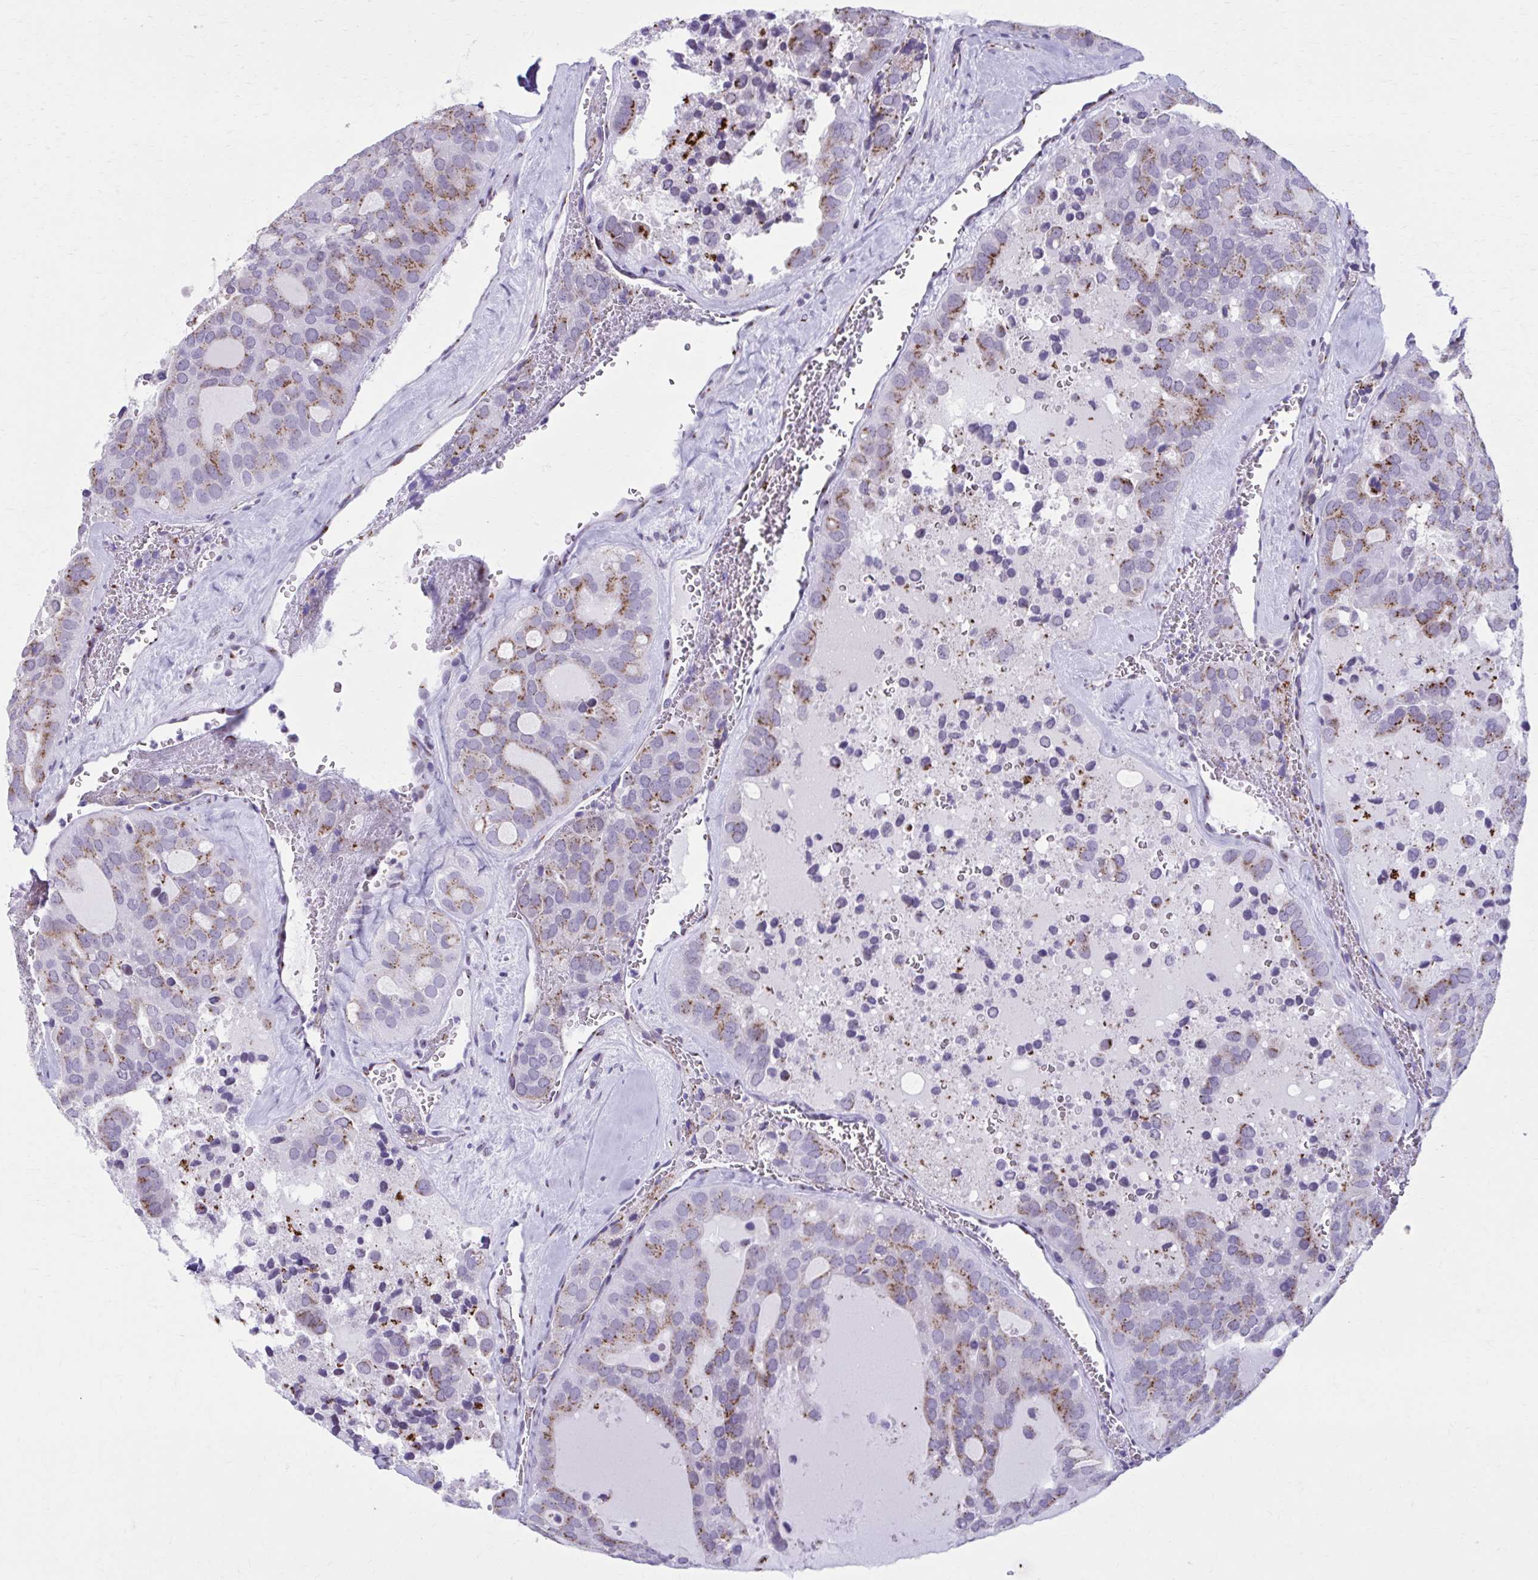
{"staining": {"intensity": "strong", "quantity": "25%-75%", "location": "cytoplasmic/membranous"}, "tissue": "thyroid cancer", "cell_type": "Tumor cells", "image_type": "cancer", "snomed": [{"axis": "morphology", "description": "Follicular adenoma carcinoma, NOS"}, {"axis": "topography", "description": "Thyroid gland"}], "caption": "Immunohistochemistry photomicrograph of neoplastic tissue: human follicular adenoma carcinoma (thyroid) stained using immunohistochemistry (IHC) exhibits high levels of strong protein expression localized specifically in the cytoplasmic/membranous of tumor cells, appearing as a cytoplasmic/membranous brown color.", "gene": "ZNF682", "patient": {"sex": "male", "age": 75}}